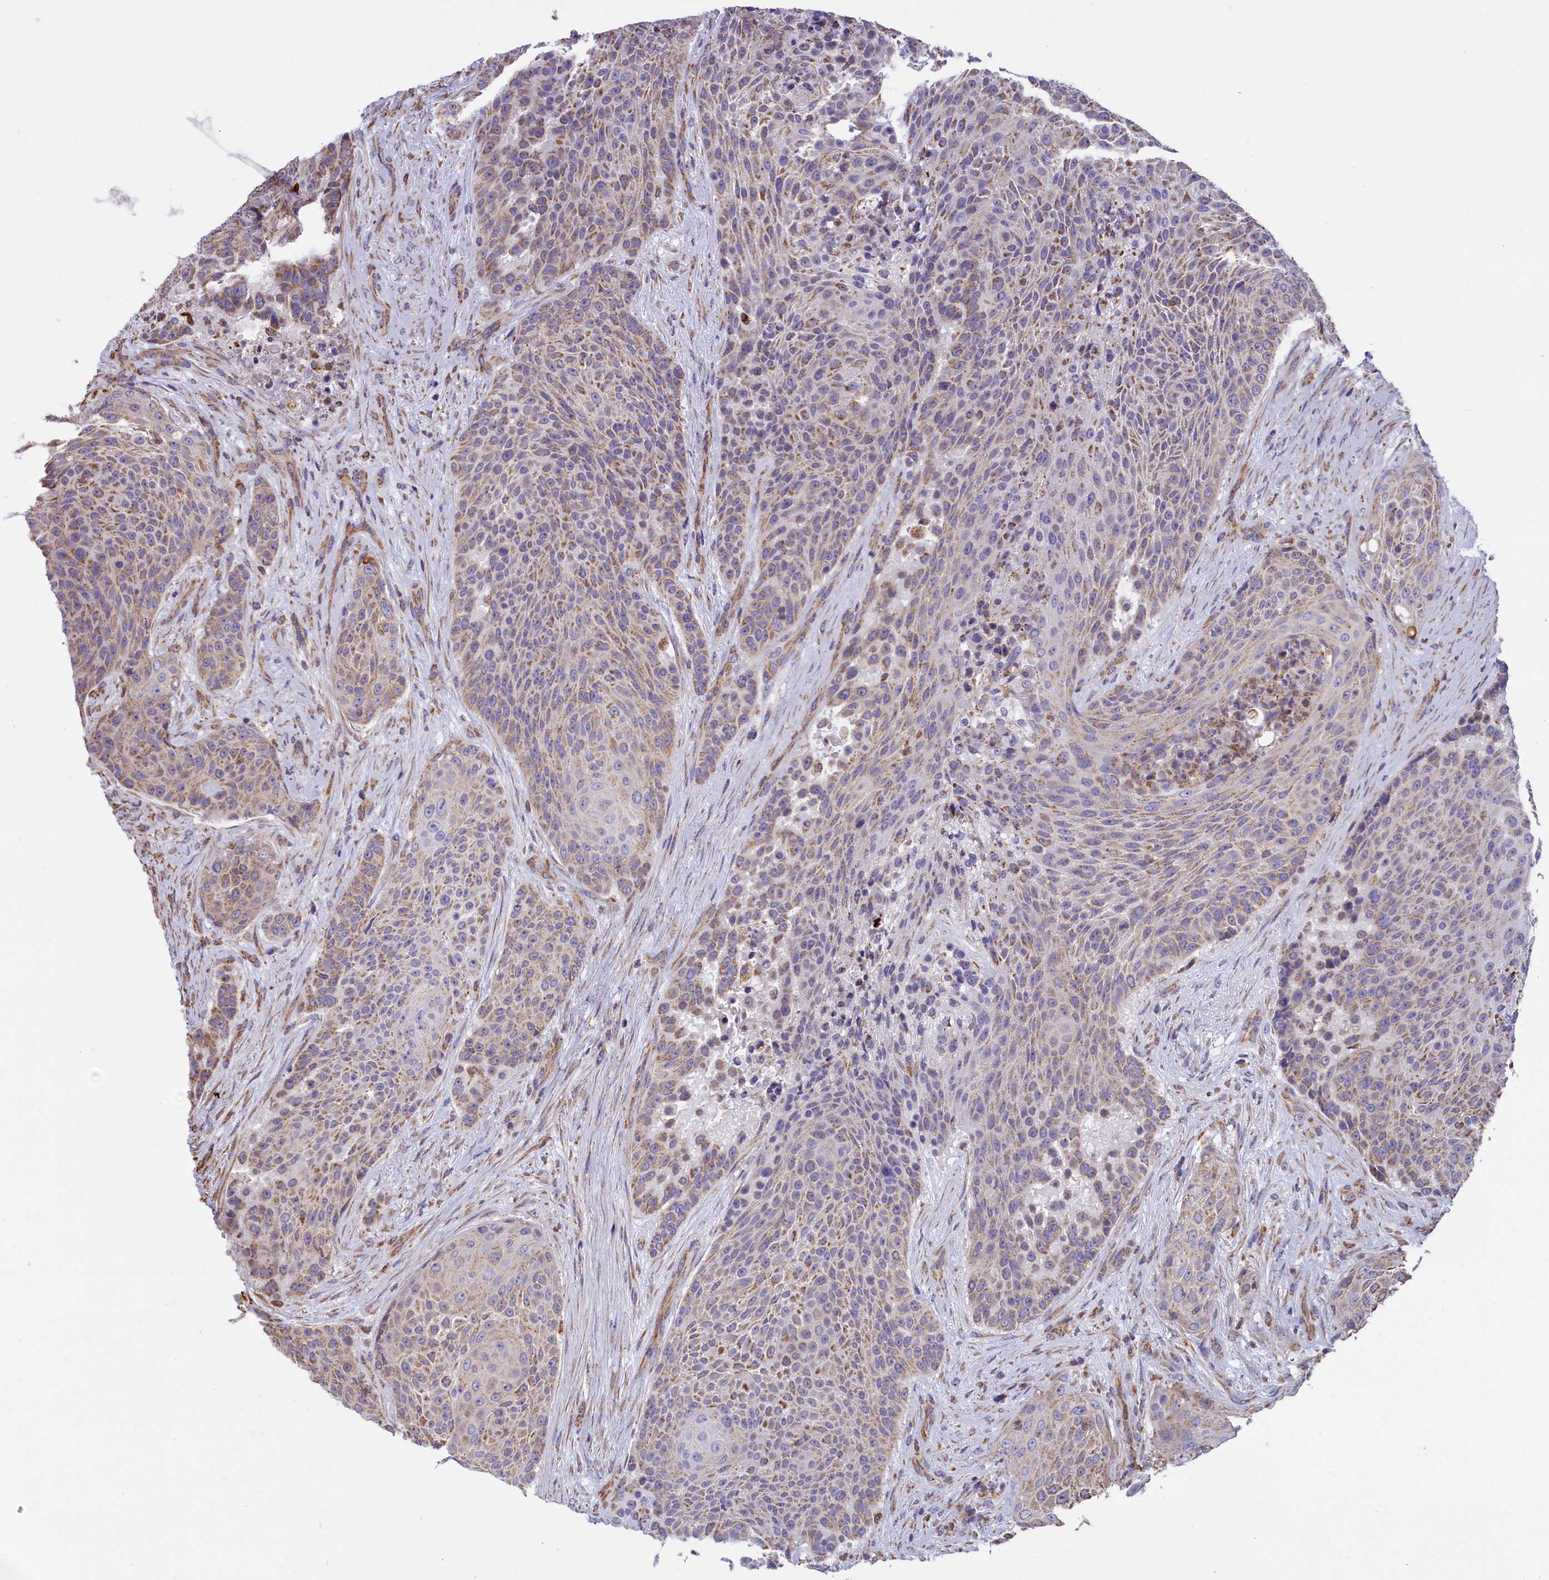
{"staining": {"intensity": "moderate", "quantity": "25%-75%", "location": "cytoplasmic/membranous"}, "tissue": "urothelial cancer", "cell_type": "Tumor cells", "image_type": "cancer", "snomed": [{"axis": "morphology", "description": "Urothelial carcinoma, High grade"}, {"axis": "topography", "description": "Urinary bladder"}], "caption": "Urothelial carcinoma (high-grade) was stained to show a protein in brown. There is medium levels of moderate cytoplasmic/membranous staining in about 25%-75% of tumor cells.", "gene": "GATB", "patient": {"sex": "female", "age": 63}}